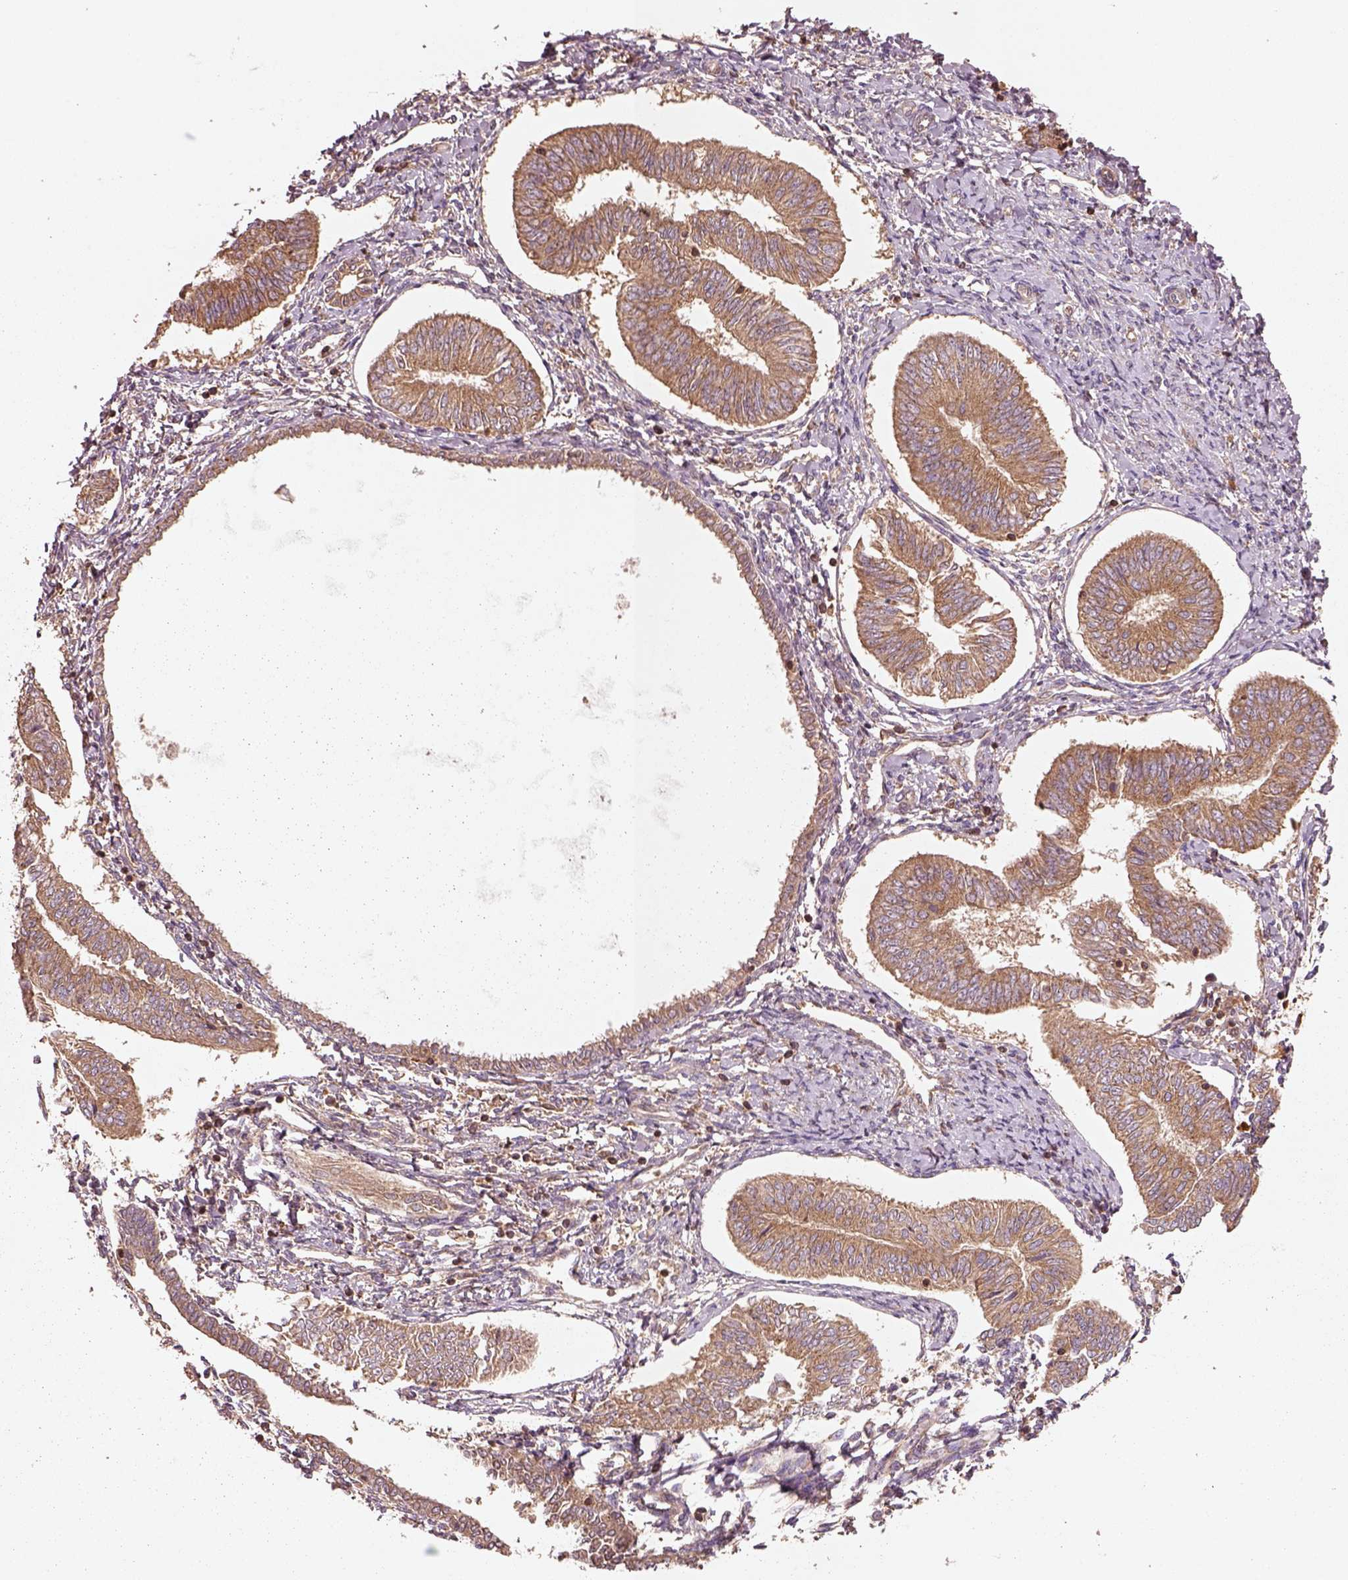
{"staining": {"intensity": "moderate", "quantity": ">75%", "location": "cytoplasmic/membranous"}, "tissue": "endometrial cancer", "cell_type": "Tumor cells", "image_type": "cancer", "snomed": [{"axis": "morphology", "description": "Adenocarcinoma, NOS"}, {"axis": "topography", "description": "Endometrium"}], "caption": "Endometrial cancer was stained to show a protein in brown. There is medium levels of moderate cytoplasmic/membranous staining in about >75% of tumor cells.", "gene": "TRADD", "patient": {"sex": "female", "age": 58}}